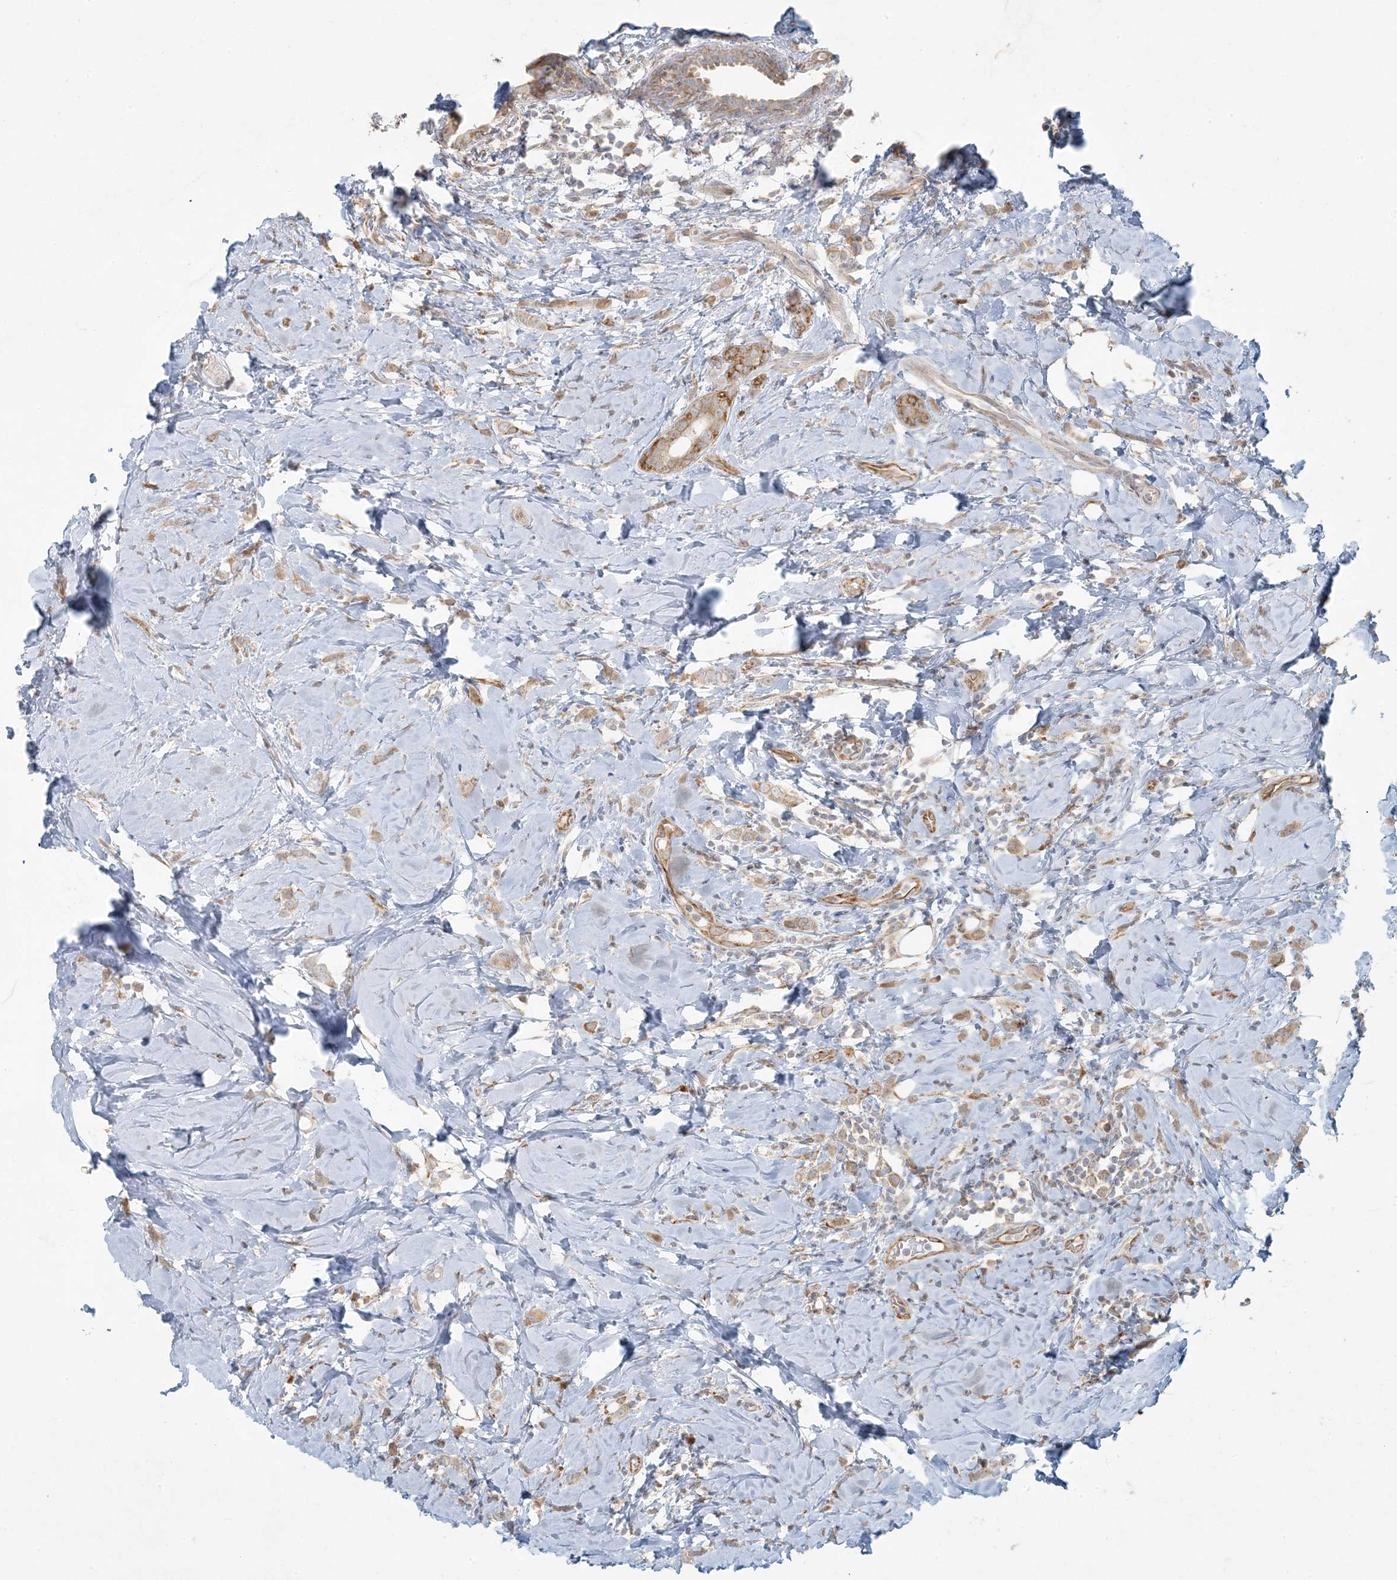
{"staining": {"intensity": "weak", "quantity": ">75%", "location": "cytoplasmic/membranous"}, "tissue": "breast cancer", "cell_type": "Tumor cells", "image_type": "cancer", "snomed": [{"axis": "morphology", "description": "Lobular carcinoma"}, {"axis": "topography", "description": "Breast"}], "caption": "Immunohistochemistry (IHC) image of human lobular carcinoma (breast) stained for a protein (brown), which exhibits low levels of weak cytoplasmic/membranous staining in about >75% of tumor cells.", "gene": "HACL1", "patient": {"sex": "female", "age": 47}}